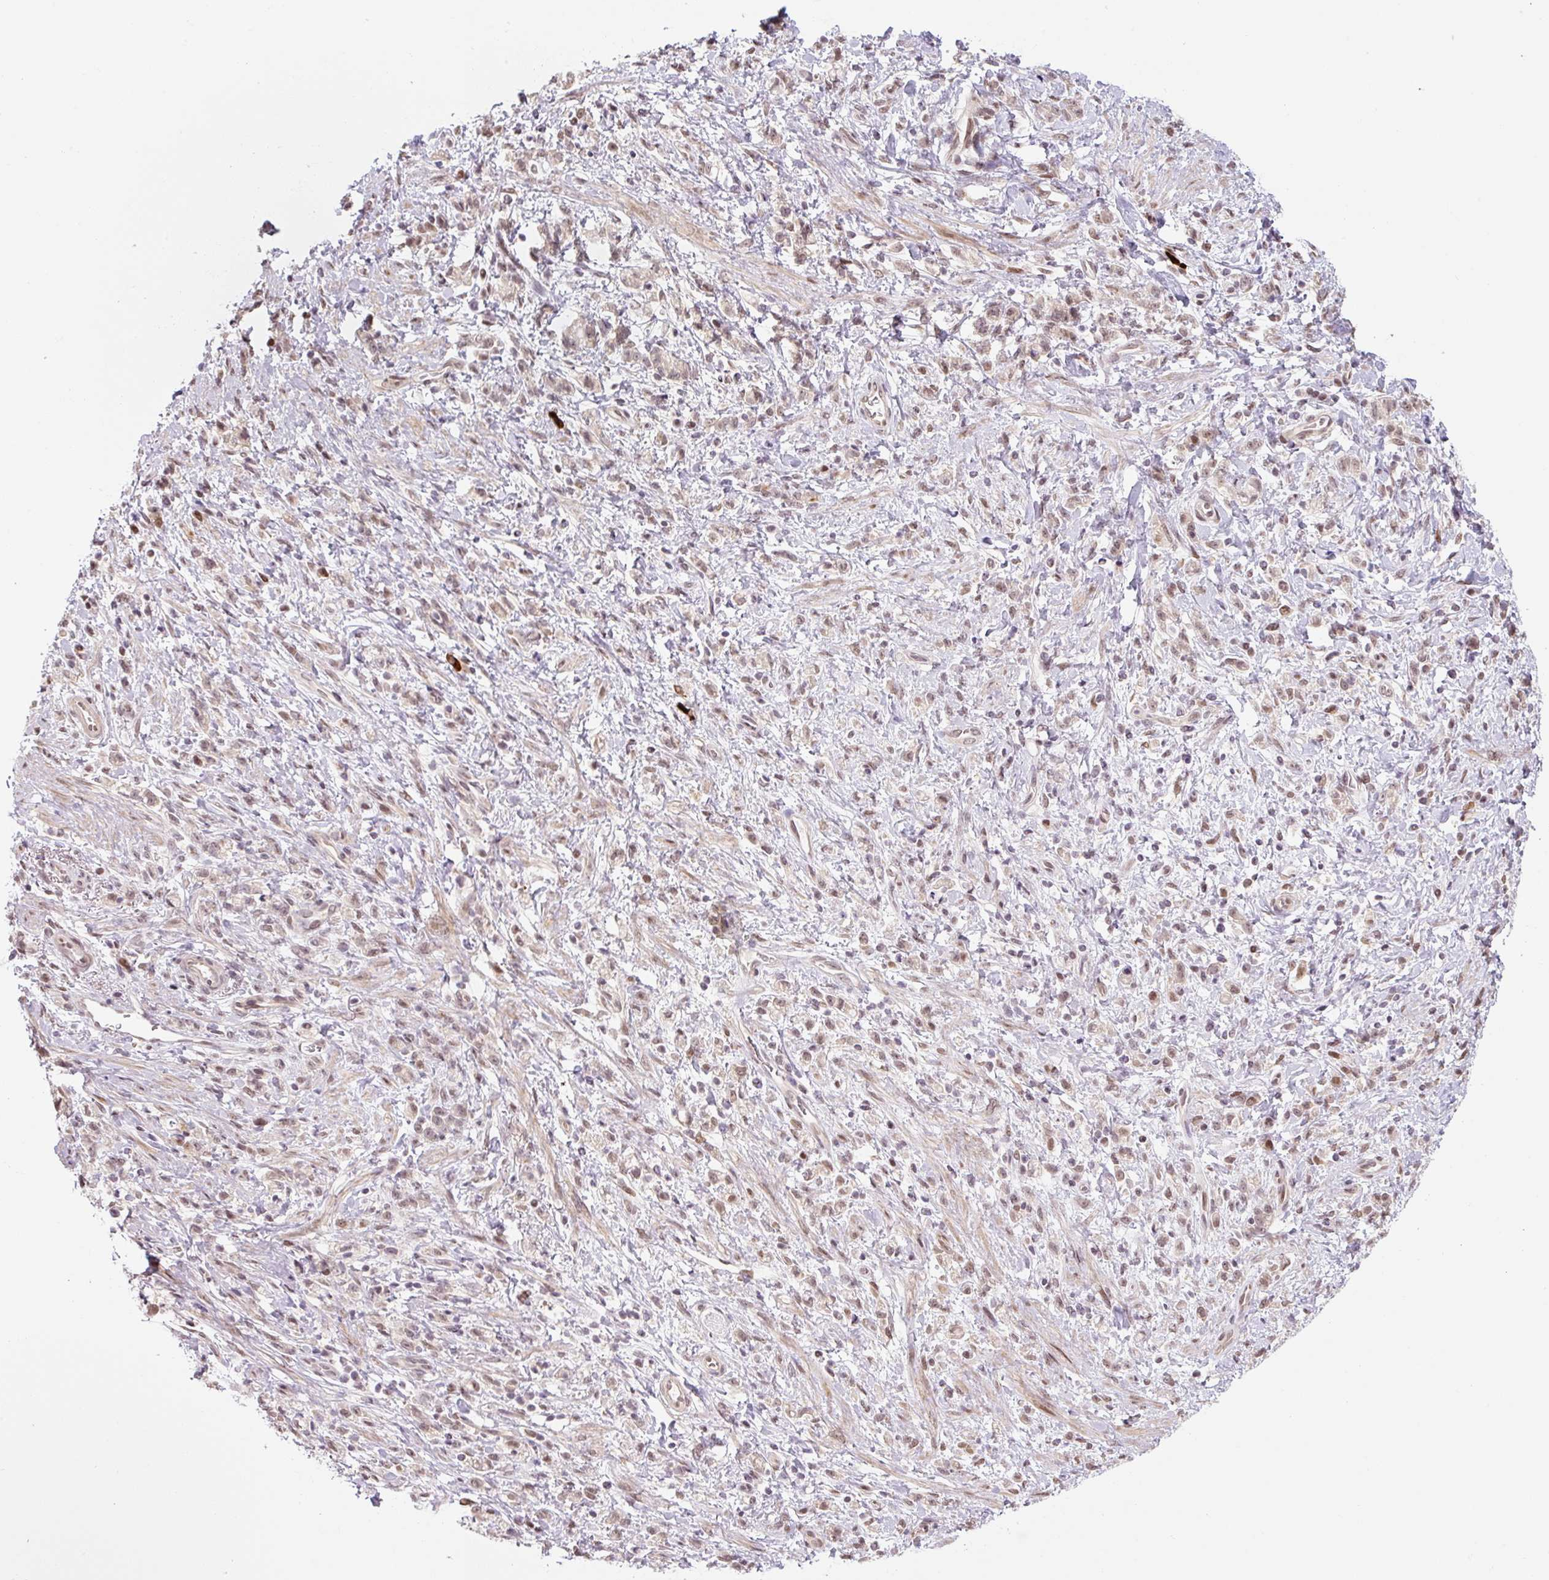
{"staining": {"intensity": "moderate", "quantity": ">75%", "location": "nuclear"}, "tissue": "stomach cancer", "cell_type": "Tumor cells", "image_type": "cancer", "snomed": [{"axis": "morphology", "description": "Adenocarcinoma, NOS"}, {"axis": "topography", "description": "Stomach"}], "caption": "IHC histopathology image of stomach adenocarcinoma stained for a protein (brown), which reveals medium levels of moderate nuclear expression in about >75% of tumor cells.", "gene": "TCFL5", "patient": {"sex": "male", "age": 77}}